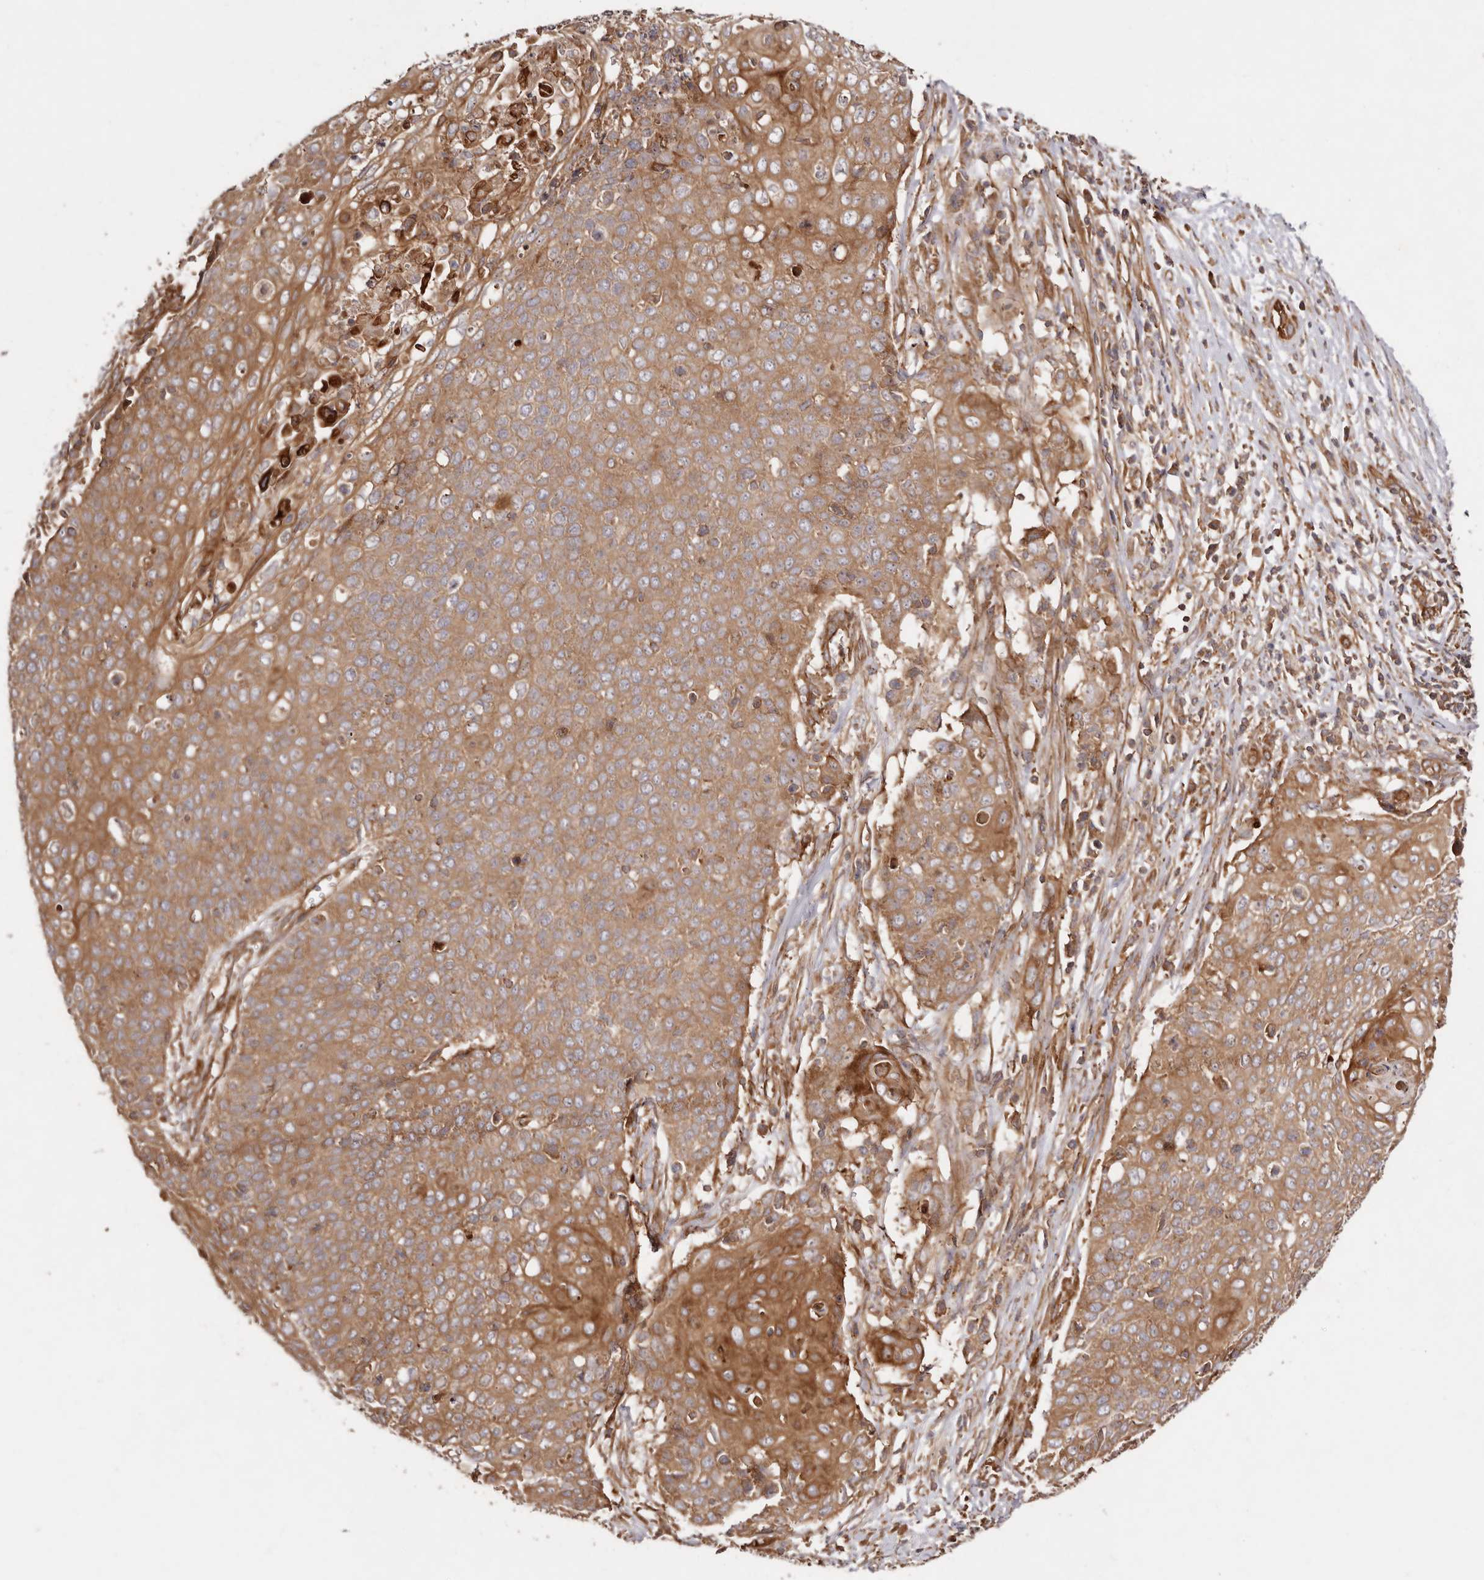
{"staining": {"intensity": "moderate", "quantity": ">75%", "location": "cytoplasmic/membranous"}, "tissue": "cervical cancer", "cell_type": "Tumor cells", "image_type": "cancer", "snomed": [{"axis": "morphology", "description": "Squamous cell carcinoma, NOS"}, {"axis": "topography", "description": "Cervix"}], "caption": "A brown stain shows moderate cytoplasmic/membranous staining of a protein in cervical cancer tumor cells.", "gene": "RPS6", "patient": {"sex": "female", "age": 39}}